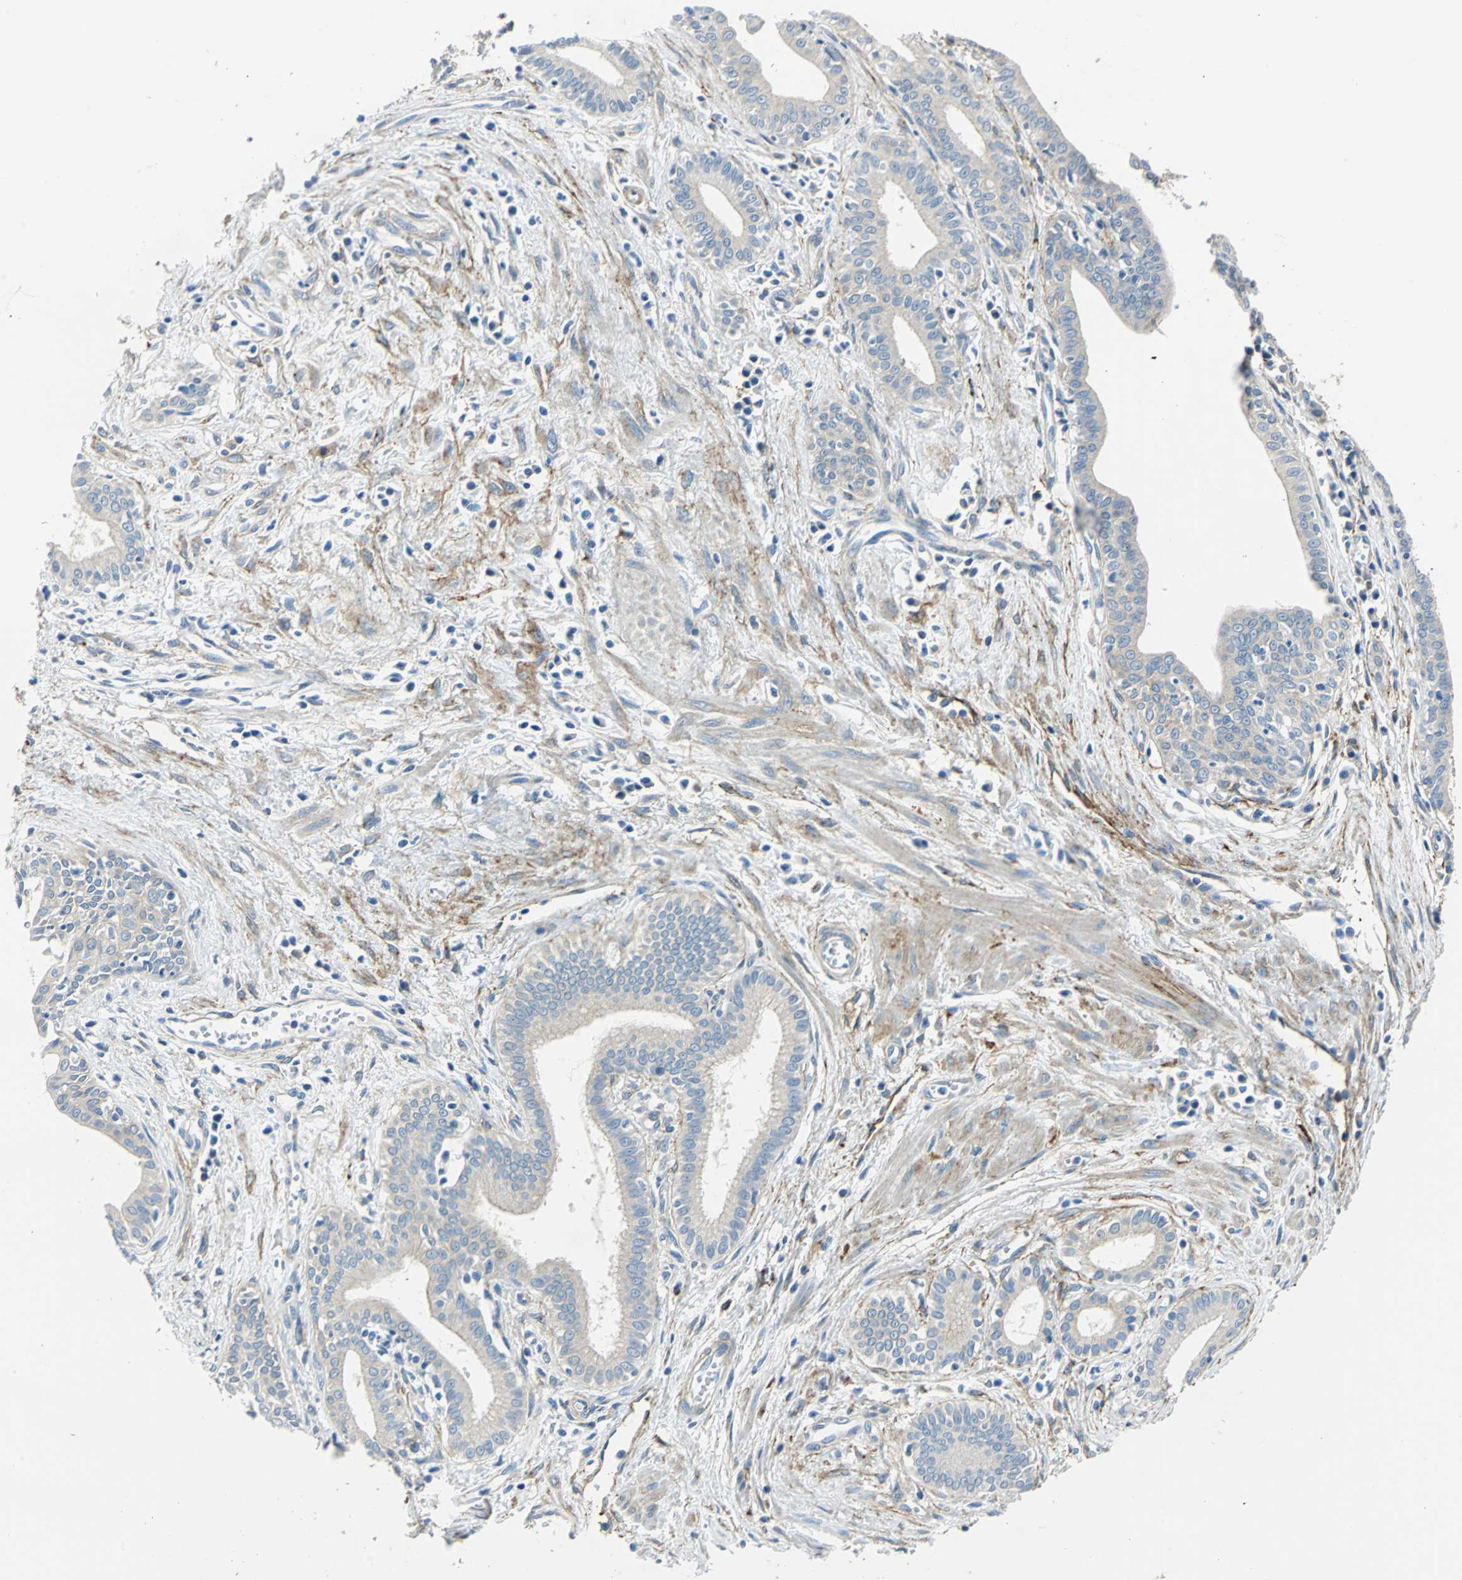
{"staining": {"intensity": "weak", "quantity": "25%-75%", "location": "cytoplasmic/membranous"}, "tissue": "pancreatic cancer", "cell_type": "Tumor cells", "image_type": "cancer", "snomed": [{"axis": "morphology", "description": "Normal tissue, NOS"}, {"axis": "topography", "description": "Lymph node"}], "caption": "Immunohistochemistry (IHC) photomicrograph of neoplastic tissue: pancreatic cancer stained using IHC exhibits low levels of weak protein expression localized specifically in the cytoplasmic/membranous of tumor cells, appearing as a cytoplasmic/membranous brown color.", "gene": "AKAP12", "patient": {"sex": "male", "age": 50}}